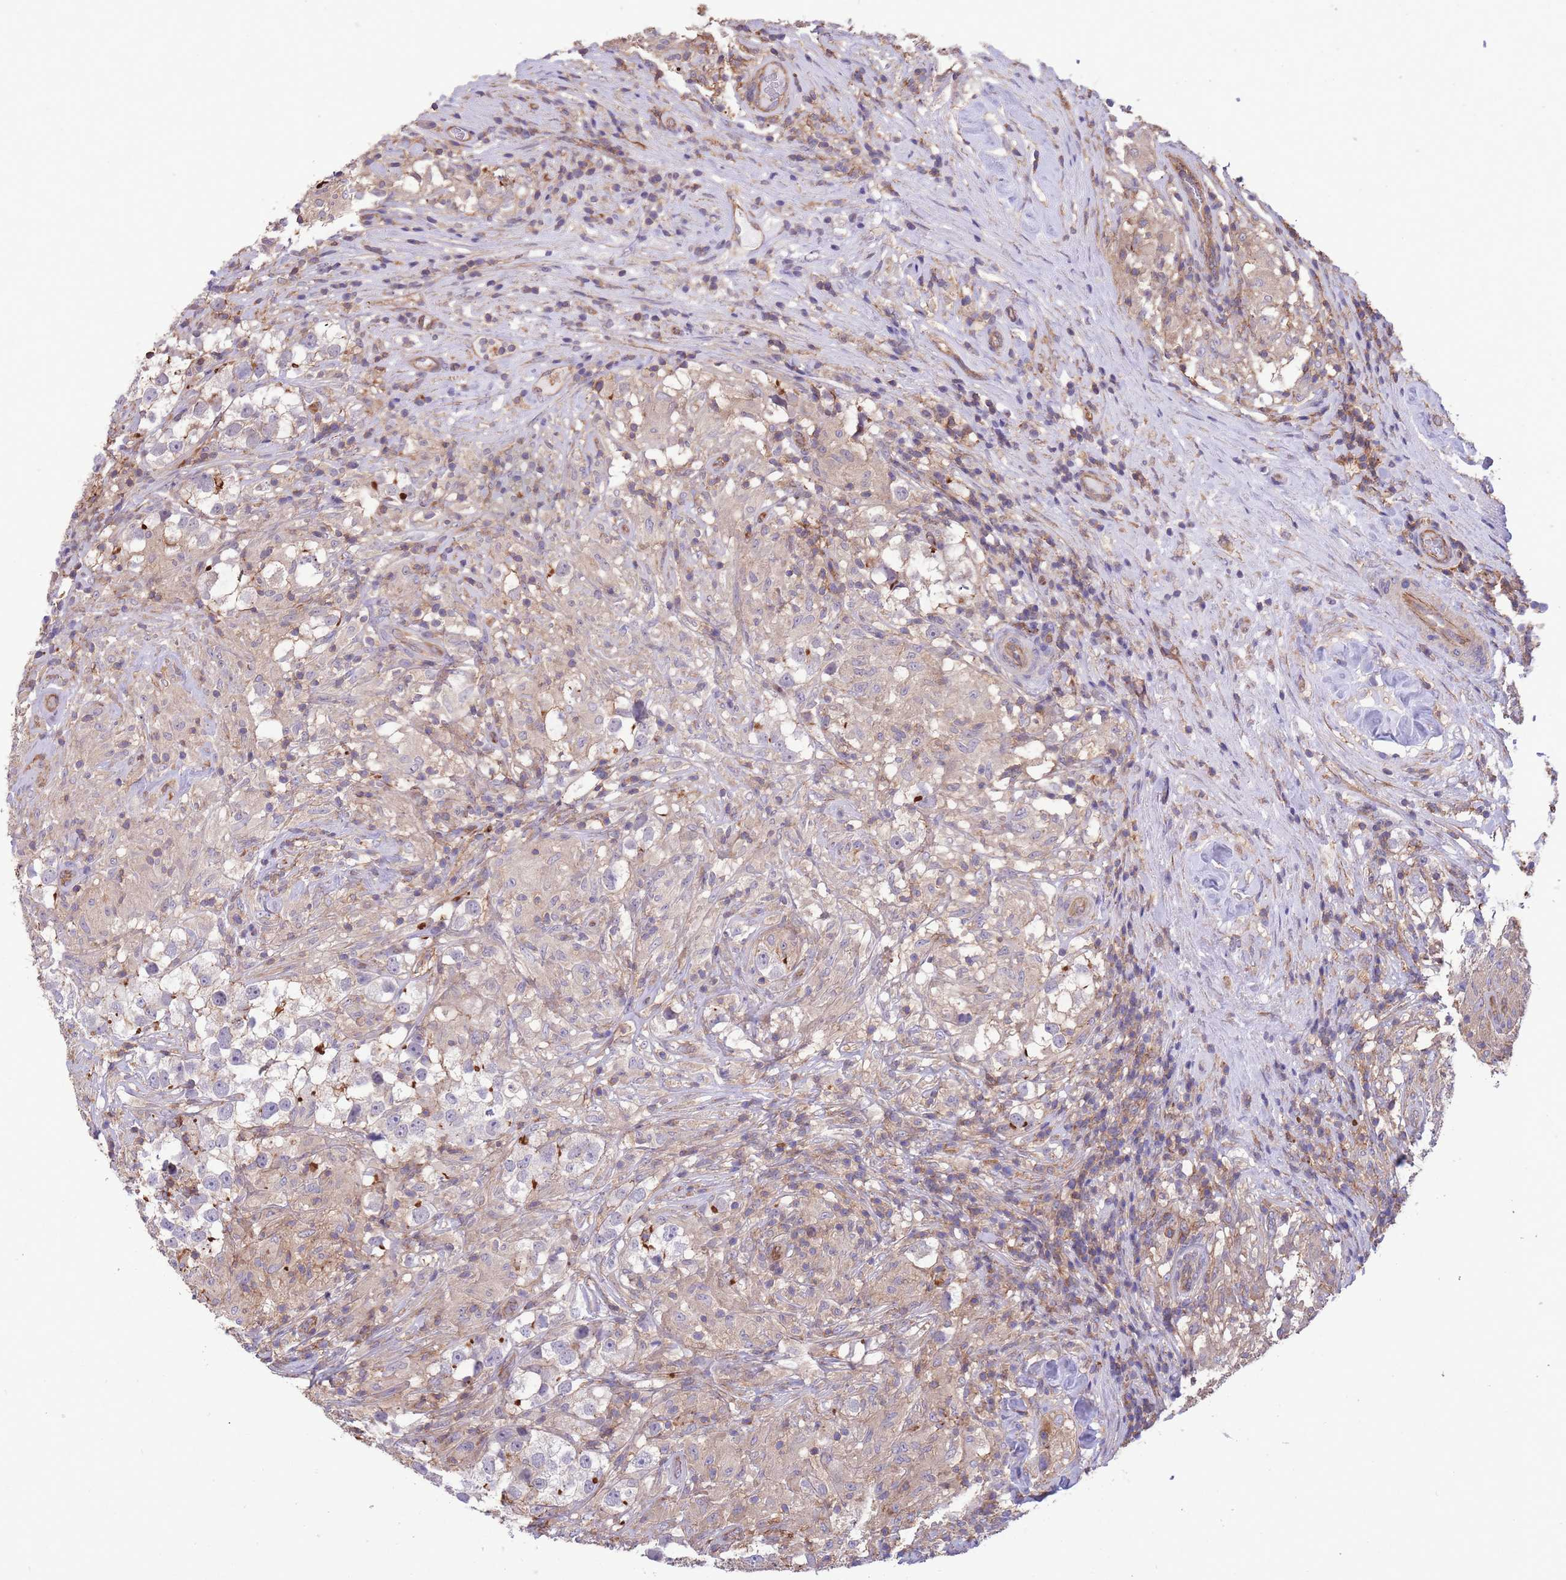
{"staining": {"intensity": "strong", "quantity": "<25%", "location": "cytoplasmic/membranous"}, "tissue": "testis cancer", "cell_type": "Tumor cells", "image_type": "cancer", "snomed": [{"axis": "morphology", "description": "Seminoma, NOS"}, {"axis": "topography", "description": "Testis"}], "caption": "Immunohistochemical staining of human testis cancer (seminoma) displays medium levels of strong cytoplasmic/membranous expression in about <25% of tumor cells.", "gene": "LRRN4CL", "patient": {"sex": "male", "age": 46}}